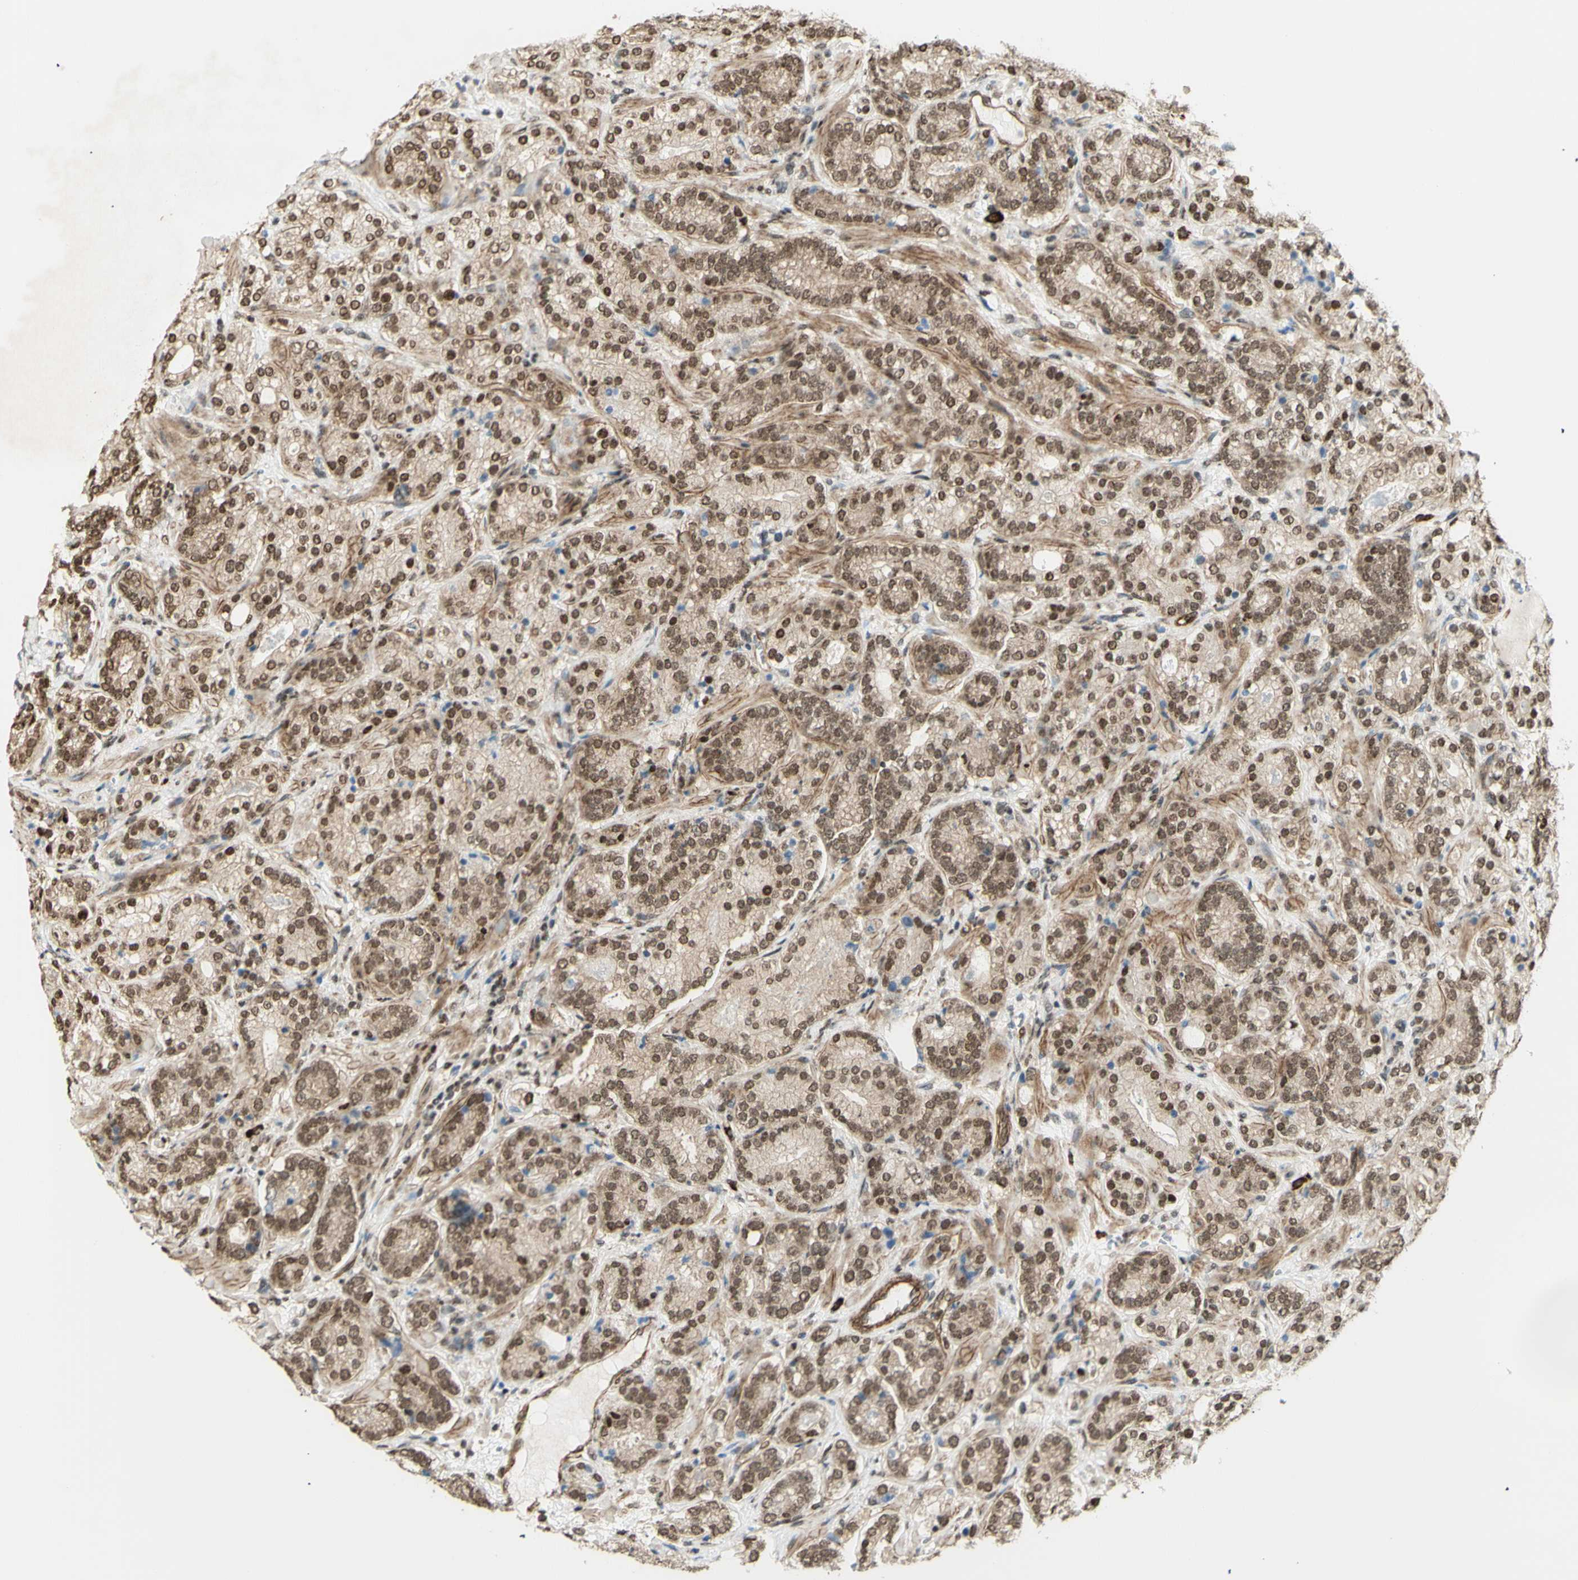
{"staining": {"intensity": "moderate", "quantity": ">75%", "location": "nuclear"}, "tissue": "prostate cancer", "cell_type": "Tumor cells", "image_type": "cancer", "snomed": [{"axis": "morphology", "description": "Adenocarcinoma, High grade"}, {"axis": "topography", "description": "Prostate"}], "caption": "Immunohistochemical staining of prostate cancer demonstrates medium levels of moderate nuclear protein staining in about >75% of tumor cells.", "gene": "ZMYM6", "patient": {"sex": "male", "age": 61}}